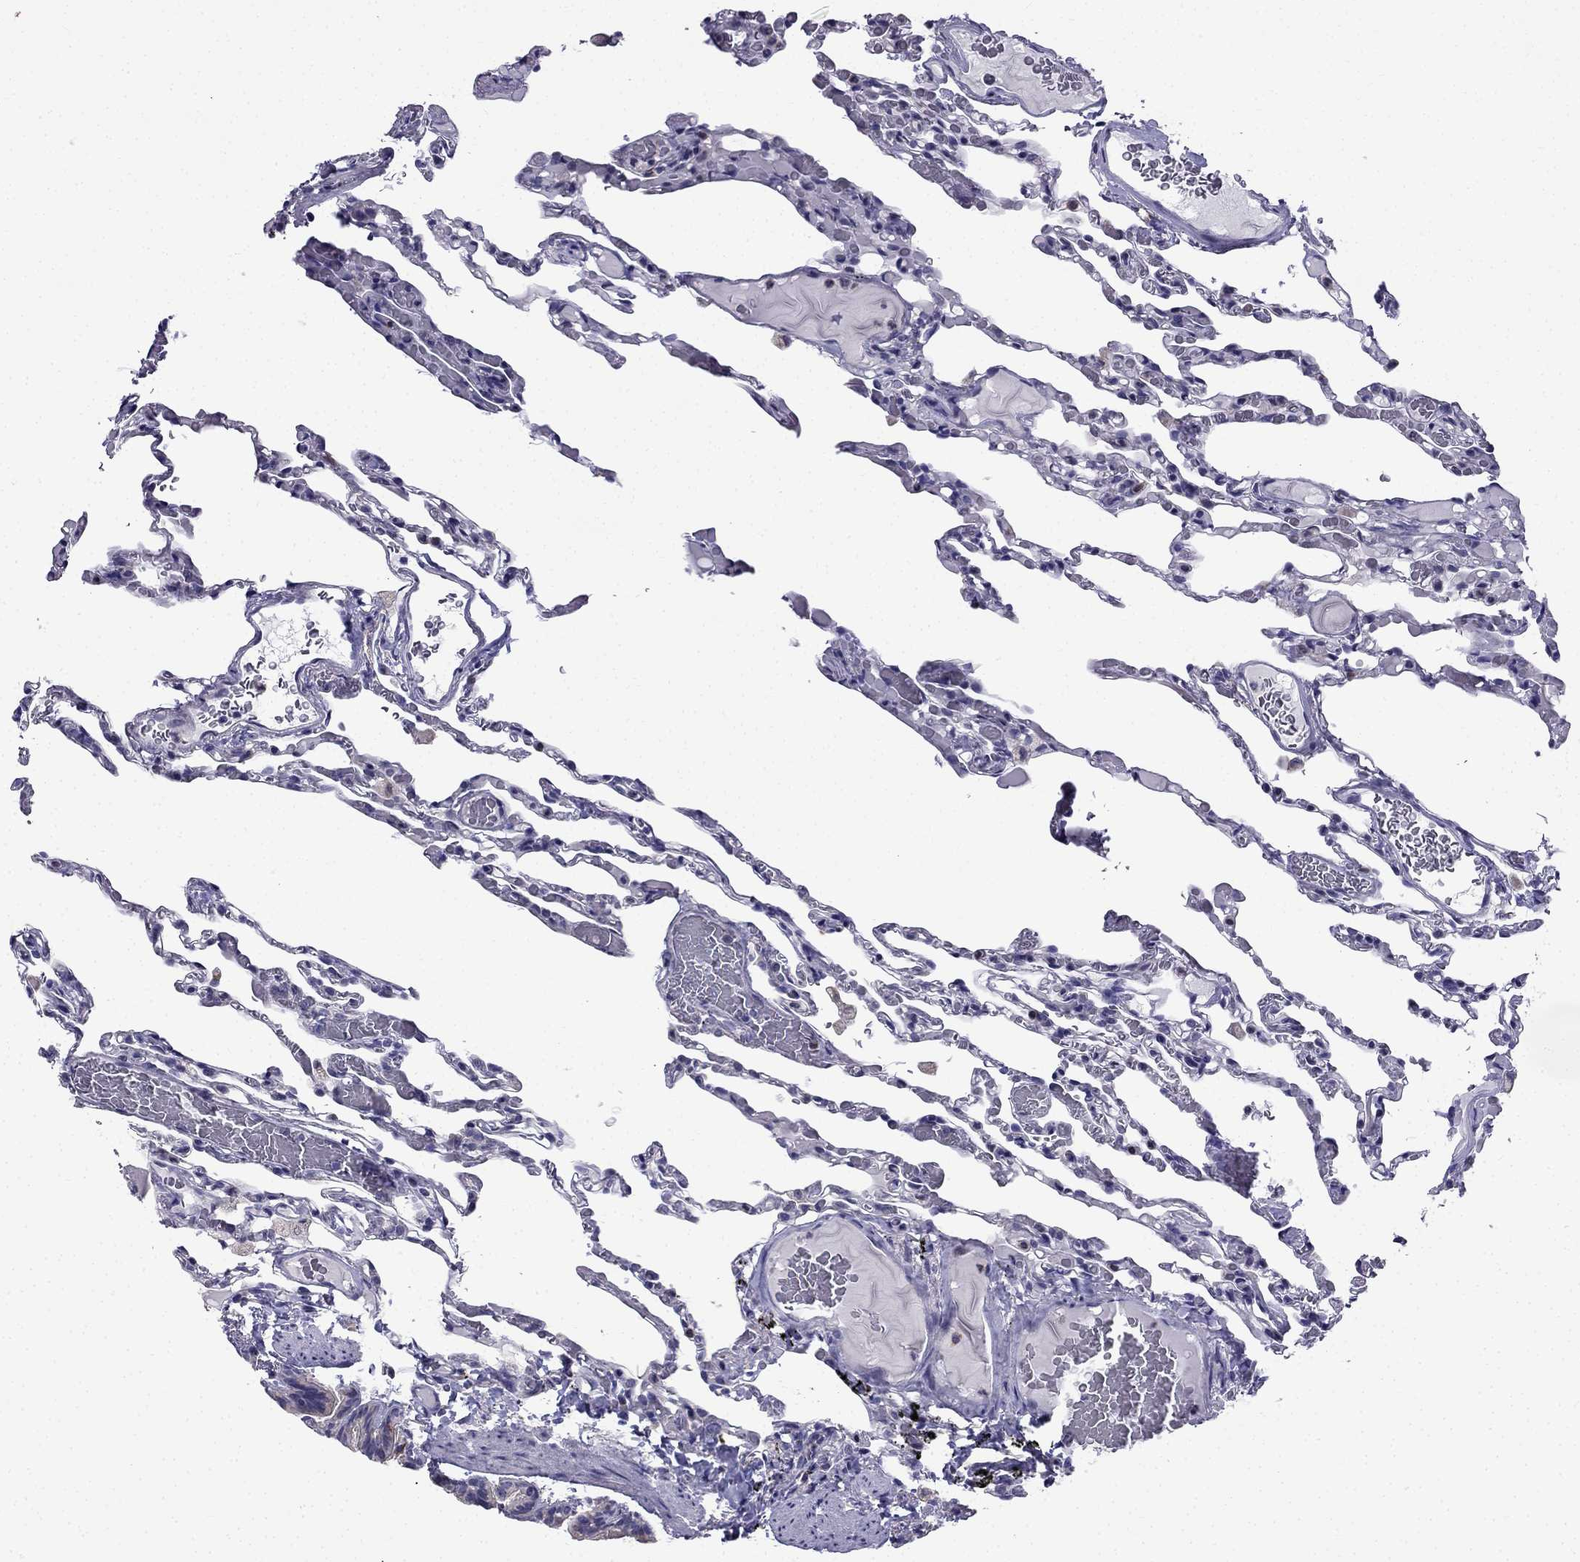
{"staining": {"intensity": "negative", "quantity": "none", "location": "none"}, "tissue": "lung", "cell_type": "Alveolar cells", "image_type": "normal", "snomed": [{"axis": "morphology", "description": "Normal tissue, NOS"}, {"axis": "topography", "description": "Lung"}], "caption": "This is an immunohistochemistry histopathology image of unremarkable lung. There is no positivity in alveolar cells.", "gene": "SLC6A2", "patient": {"sex": "female", "age": 43}}